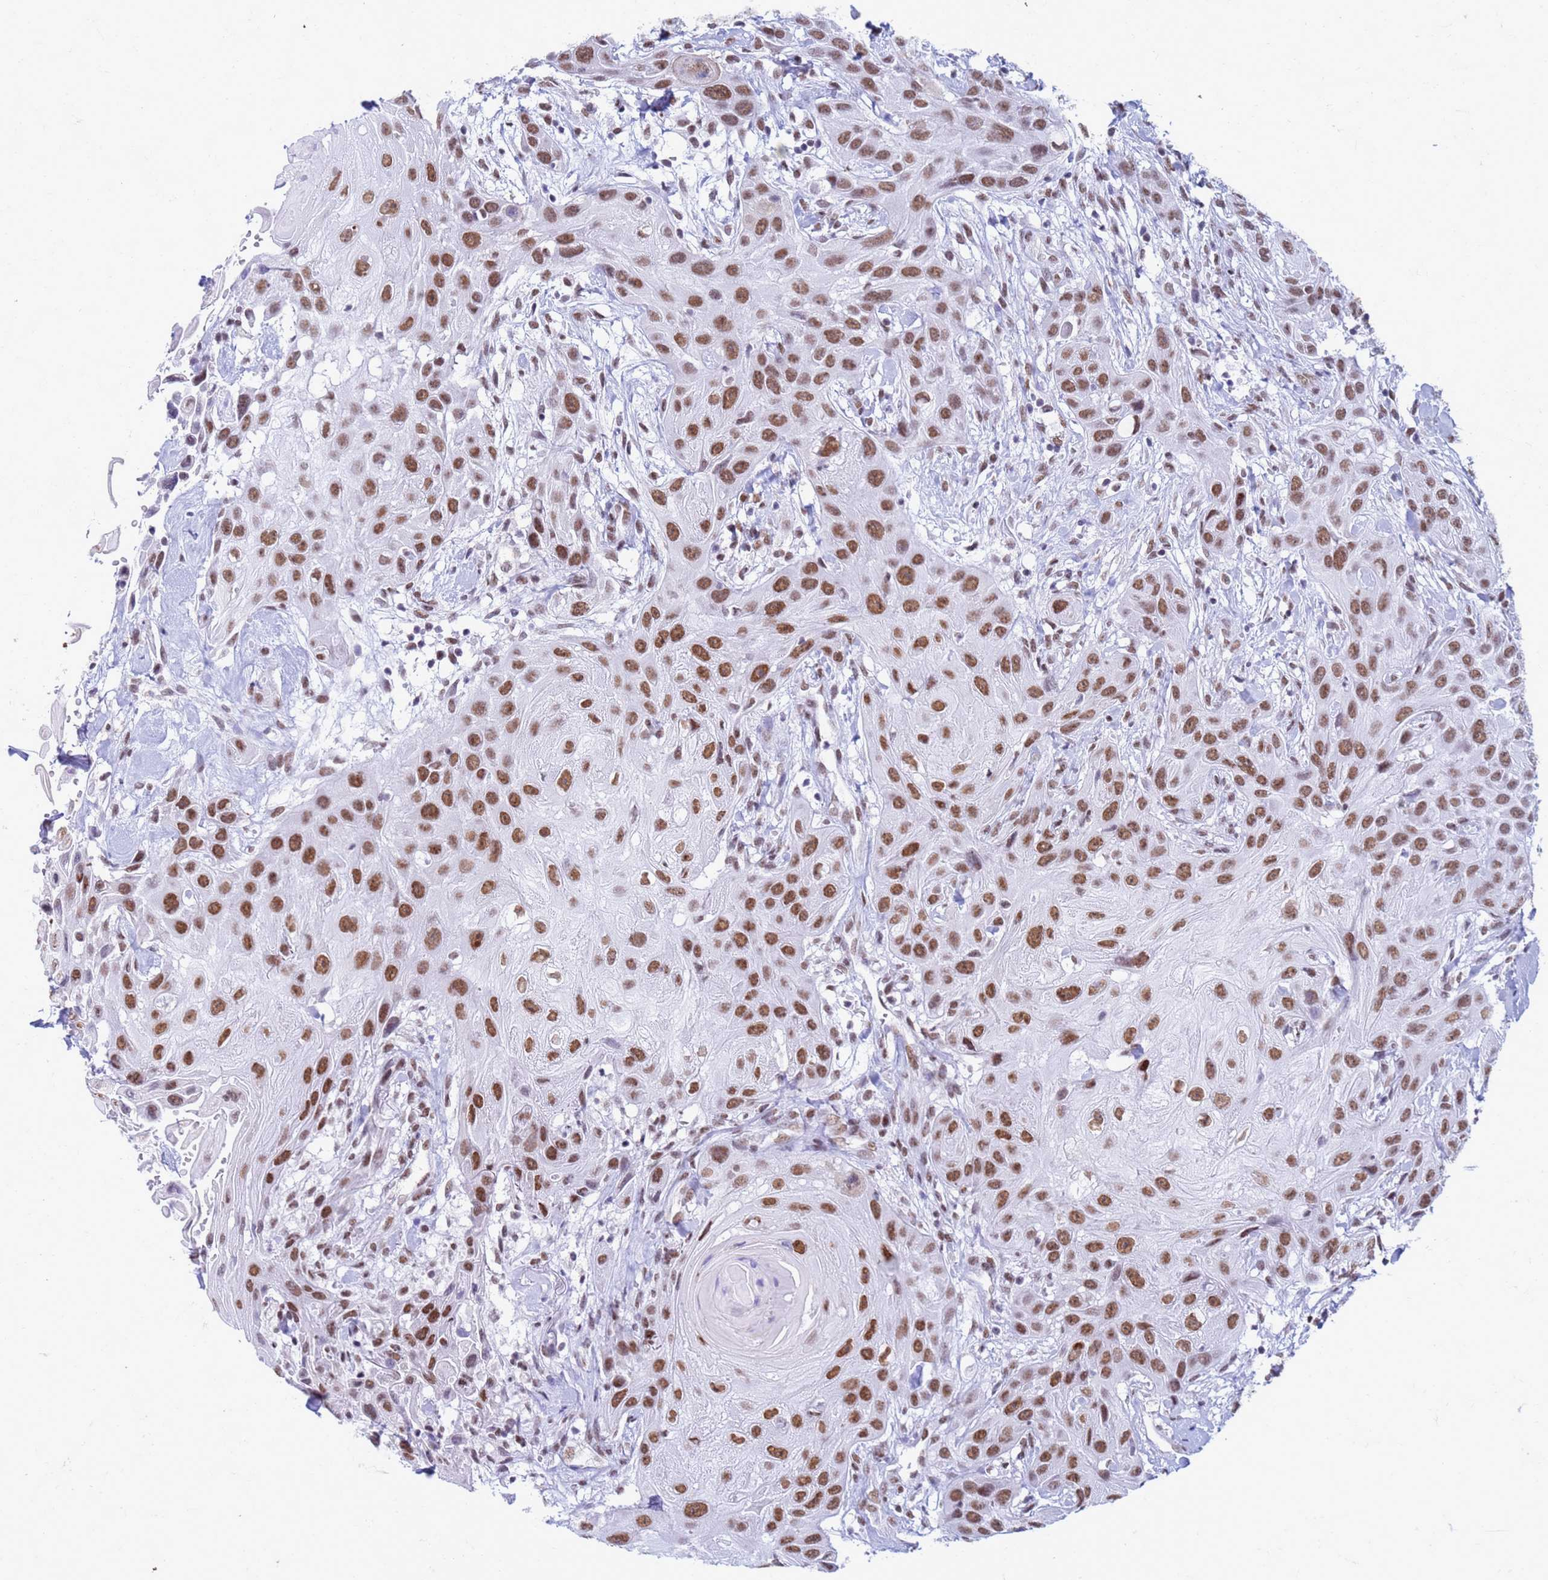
{"staining": {"intensity": "moderate", "quantity": ">75%", "location": "nuclear"}, "tissue": "head and neck cancer", "cell_type": "Tumor cells", "image_type": "cancer", "snomed": [{"axis": "morphology", "description": "Squamous cell carcinoma, NOS"}, {"axis": "topography", "description": "Head-Neck"}], "caption": "Immunohistochemistry (IHC) histopathology image of head and neck cancer (squamous cell carcinoma) stained for a protein (brown), which displays medium levels of moderate nuclear expression in about >75% of tumor cells.", "gene": "FAM170B", "patient": {"sex": "male", "age": 81}}